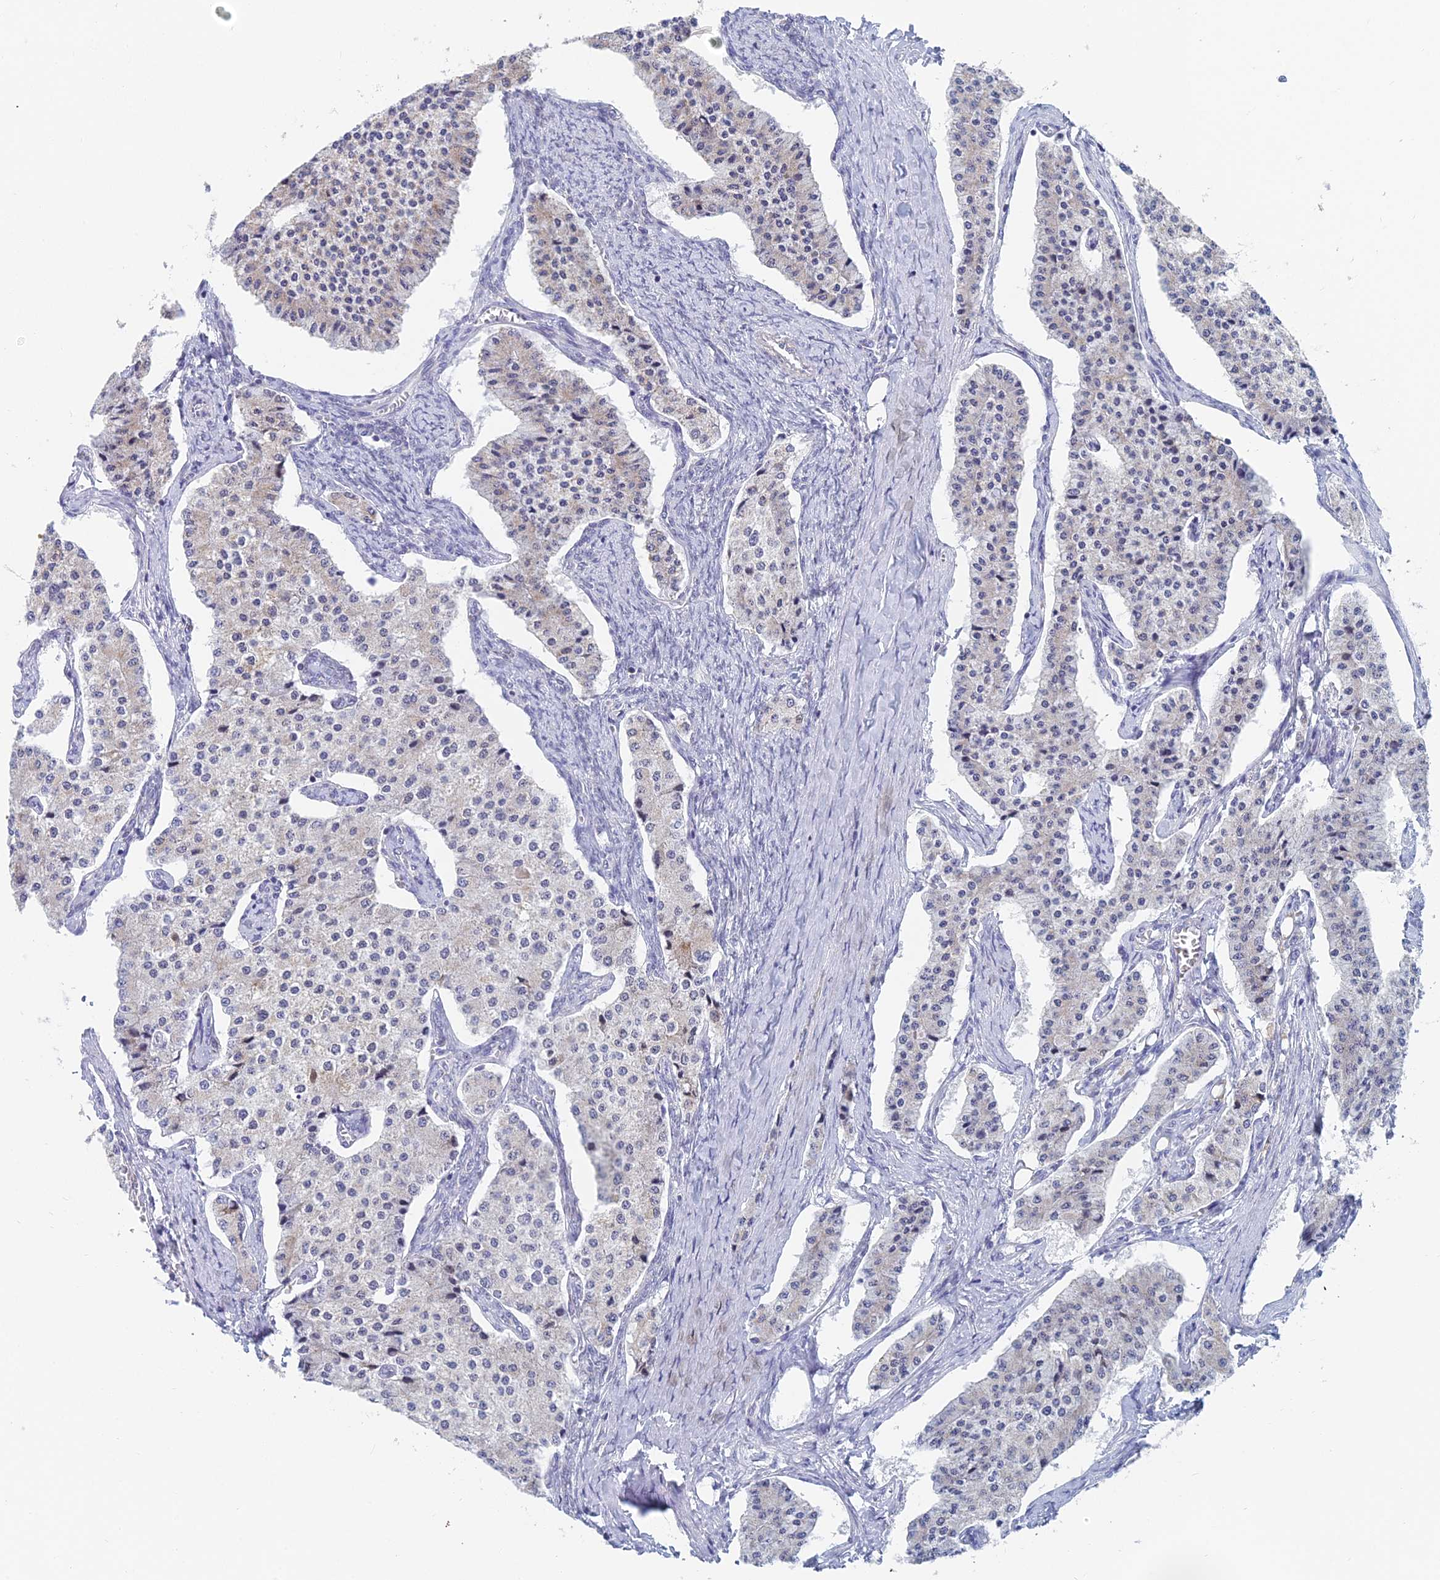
{"staining": {"intensity": "weak", "quantity": "<25%", "location": "cytoplasmic/membranous"}, "tissue": "carcinoid", "cell_type": "Tumor cells", "image_type": "cancer", "snomed": [{"axis": "morphology", "description": "Carcinoid, malignant, NOS"}, {"axis": "topography", "description": "Colon"}], "caption": "This micrograph is of carcinoid stained with IHC to label a protein in brown with the nuclei are counter-stained blue. There is no expression in tumor cells.", "gene": "ACSM1", "patient": {"sex": "female", "age": 52}}